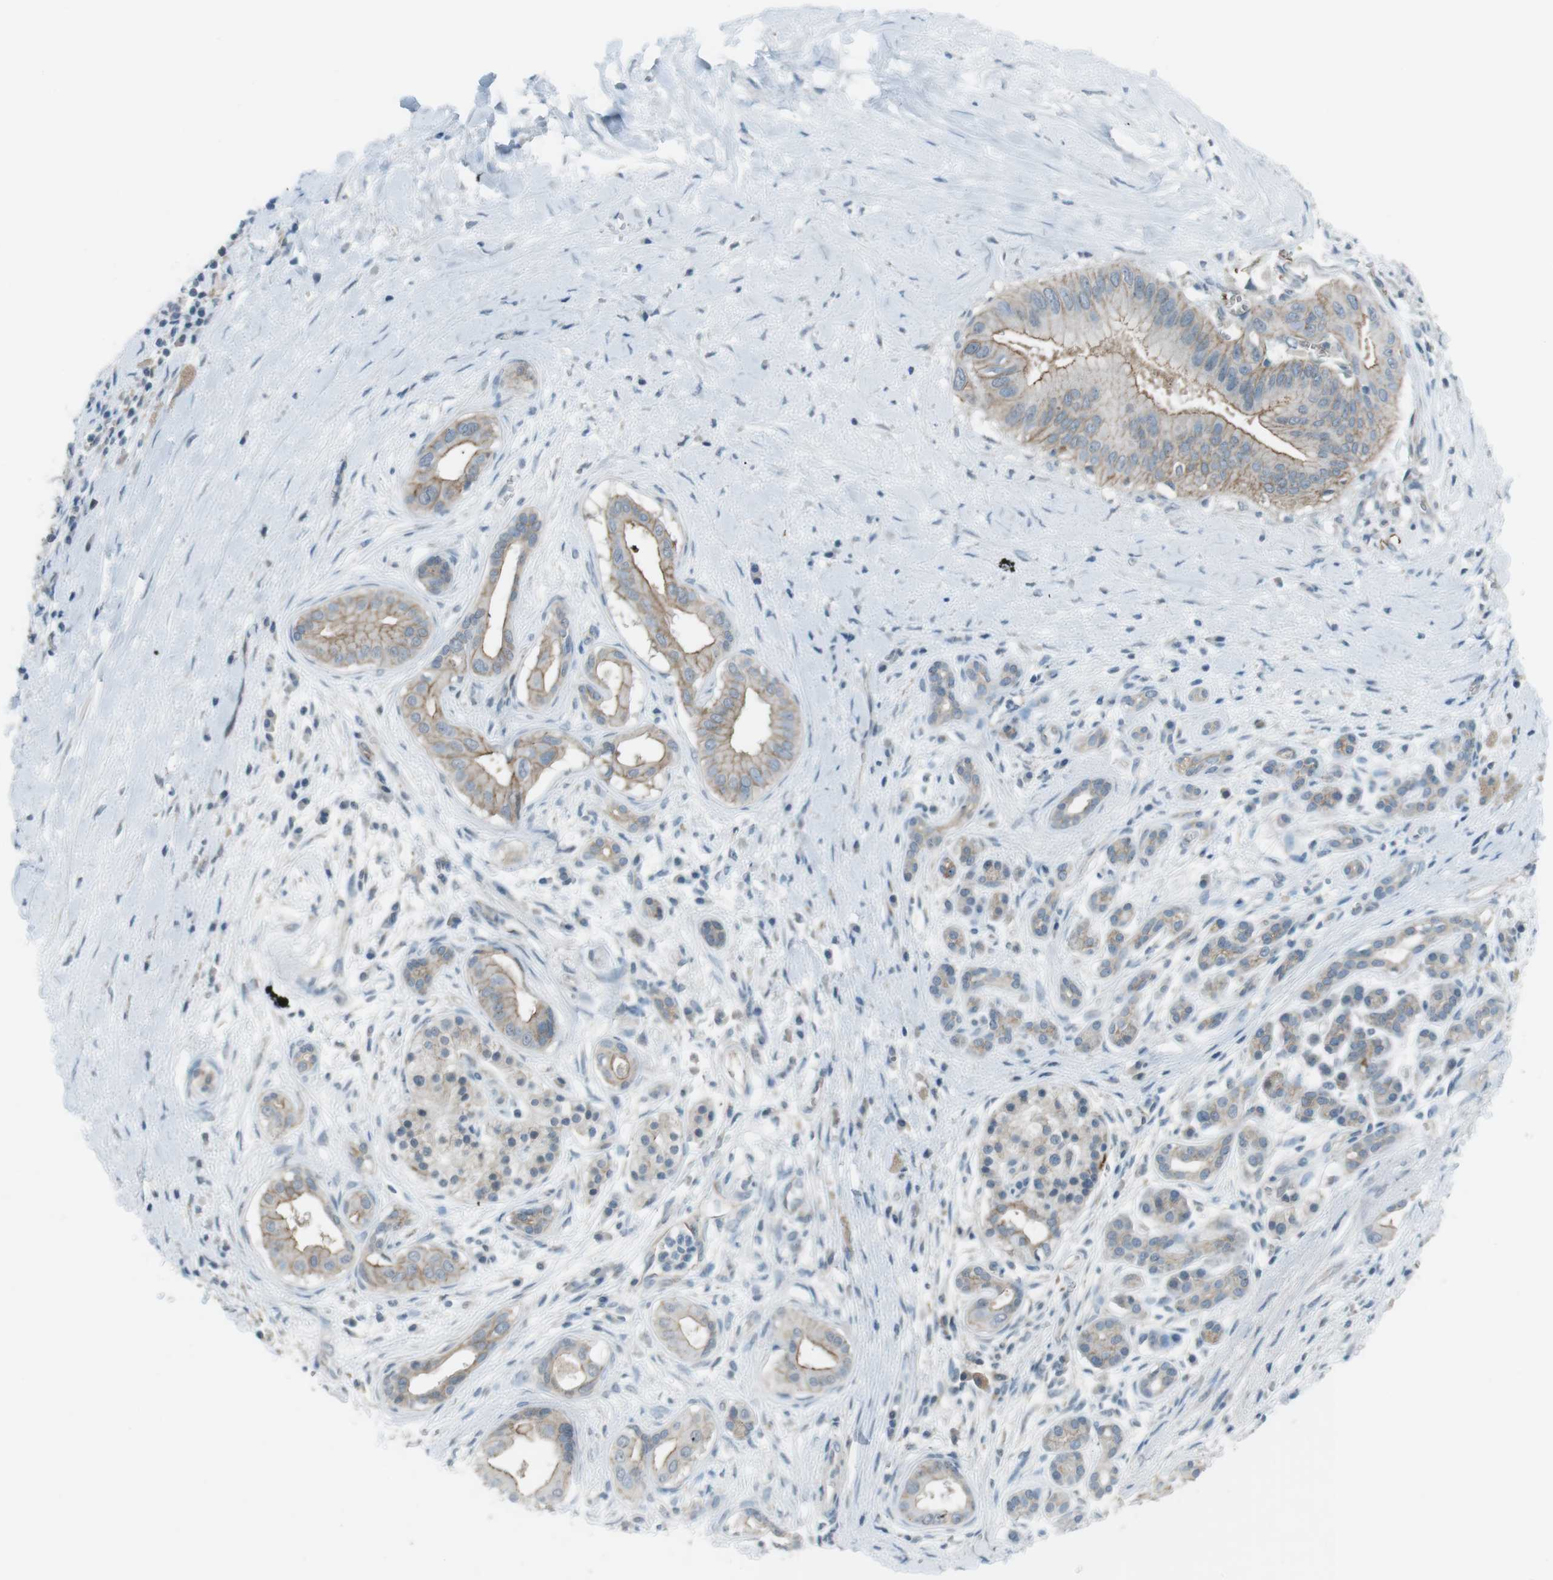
{"staining": {"intensity": "weak", "quantity": "25%-75%", "location": "cytoplasmic/membranous"}, "tissue": "pancreatic cancer", "cell_type": "Tumor cells", "image_type": "cancer", "snomed": [{"axis": "morphology", "description": "Adenocarcinoma, NOS"}, {"axis": "topography", "description": "Pancreas"}], "caption": "This photomicrograph reveals immunohistochemistry (IHC) staining of pancreatic cancer (adenocarcinoma), with low weak cytoplasmic/membranous expression in about 25%-75% of tumor cells.", "gene": "SPTA1", "patient": {"sex": "male", "age": 55}}